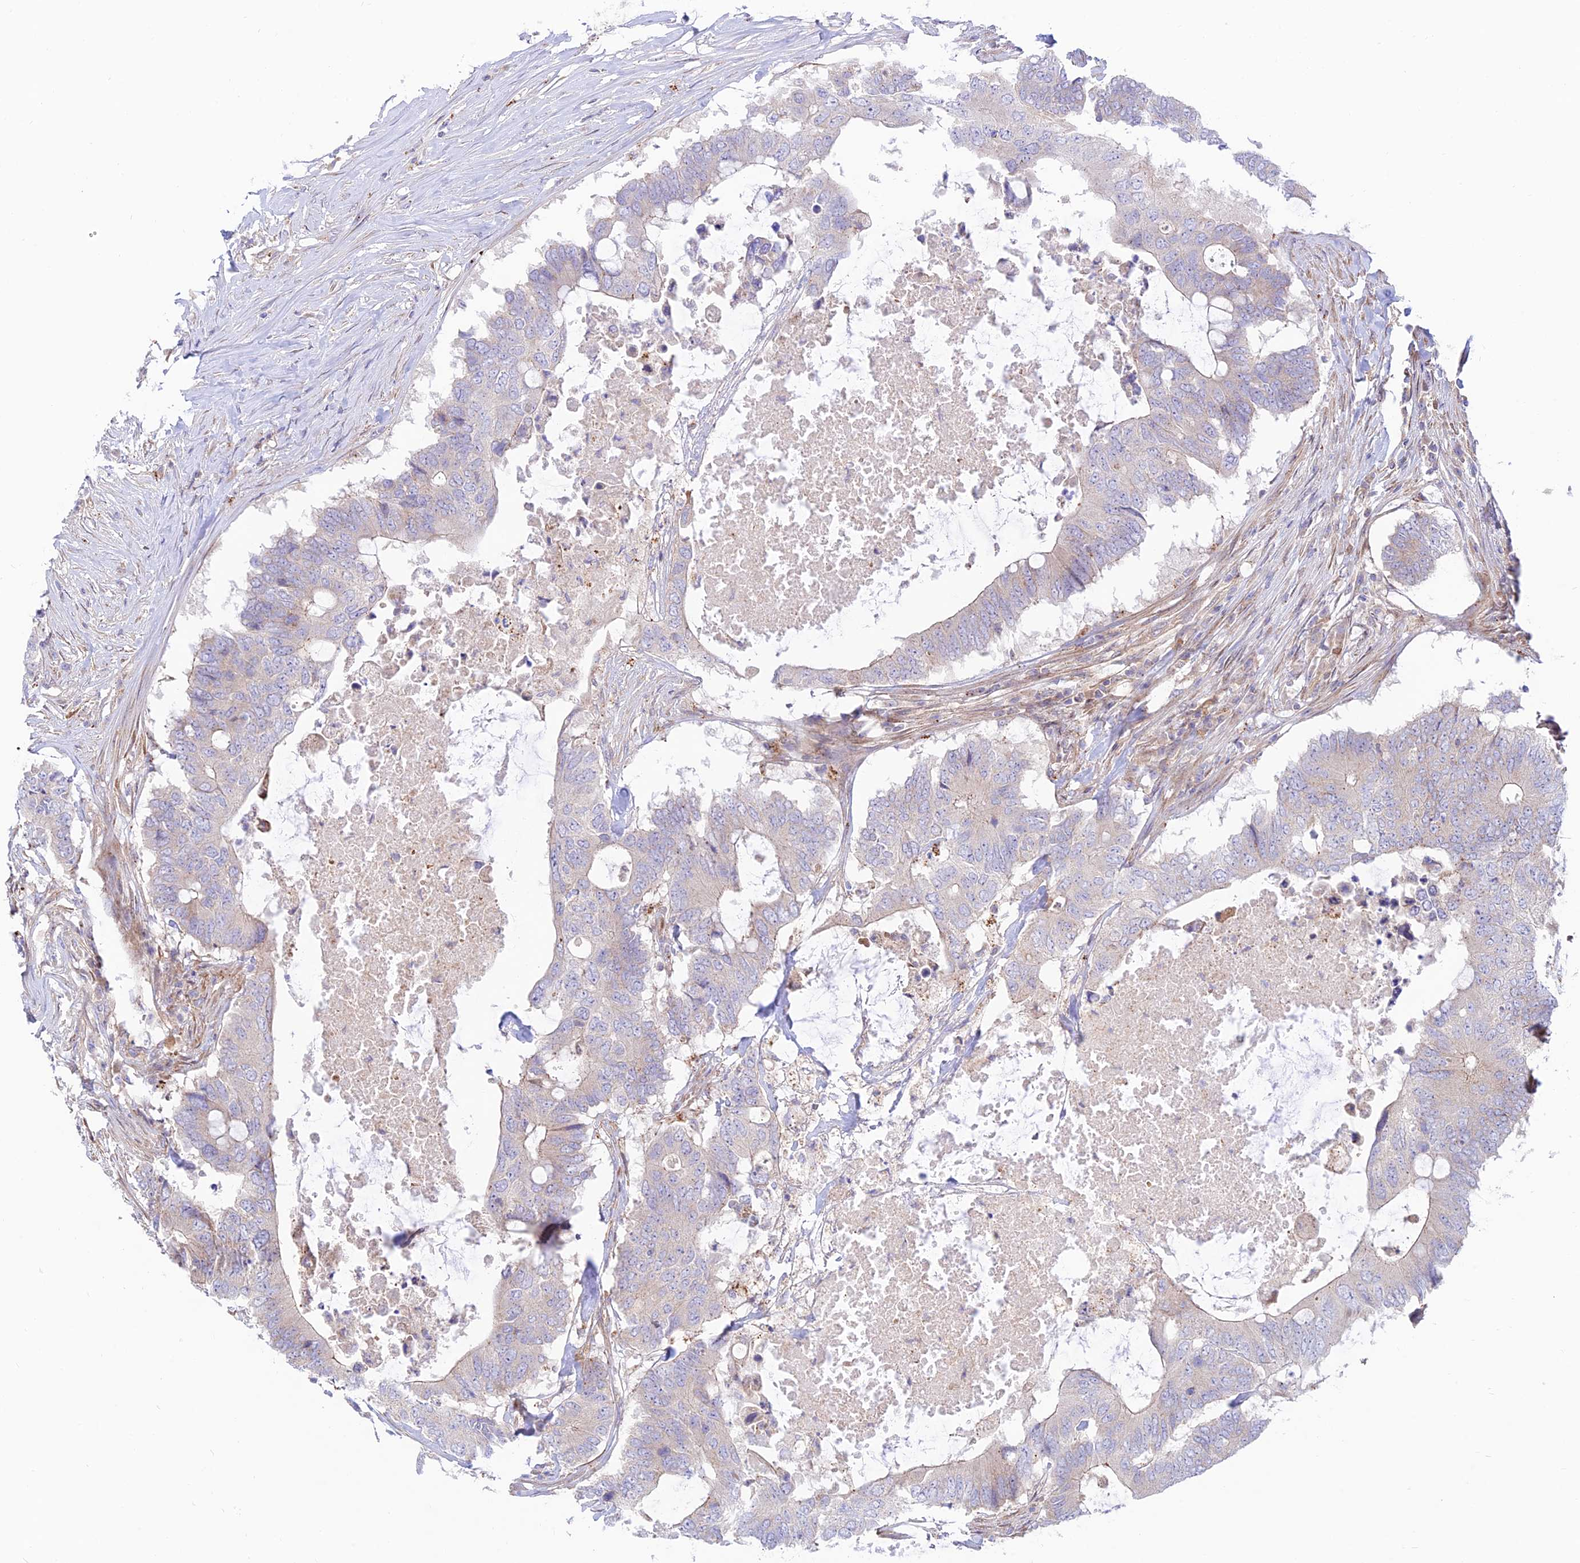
{"staining": {"intensity": "negative", "quantity": "none", "location": "none"}, "tissue": "colorectal cancer", "cell_type": "Tumor cells", "image_type": "cancer", "snomed": [{"axis": "morphology", "description": "Adenocarcinoma, NOS"}, {"axis": "topography", "description": "Colon"}], "caption": "There is no significant positivity in tumor cells of adenocarcinoma (colorectal).", "gene": "KCNAB1", "patient": {"sex": "male", "age": 71}}